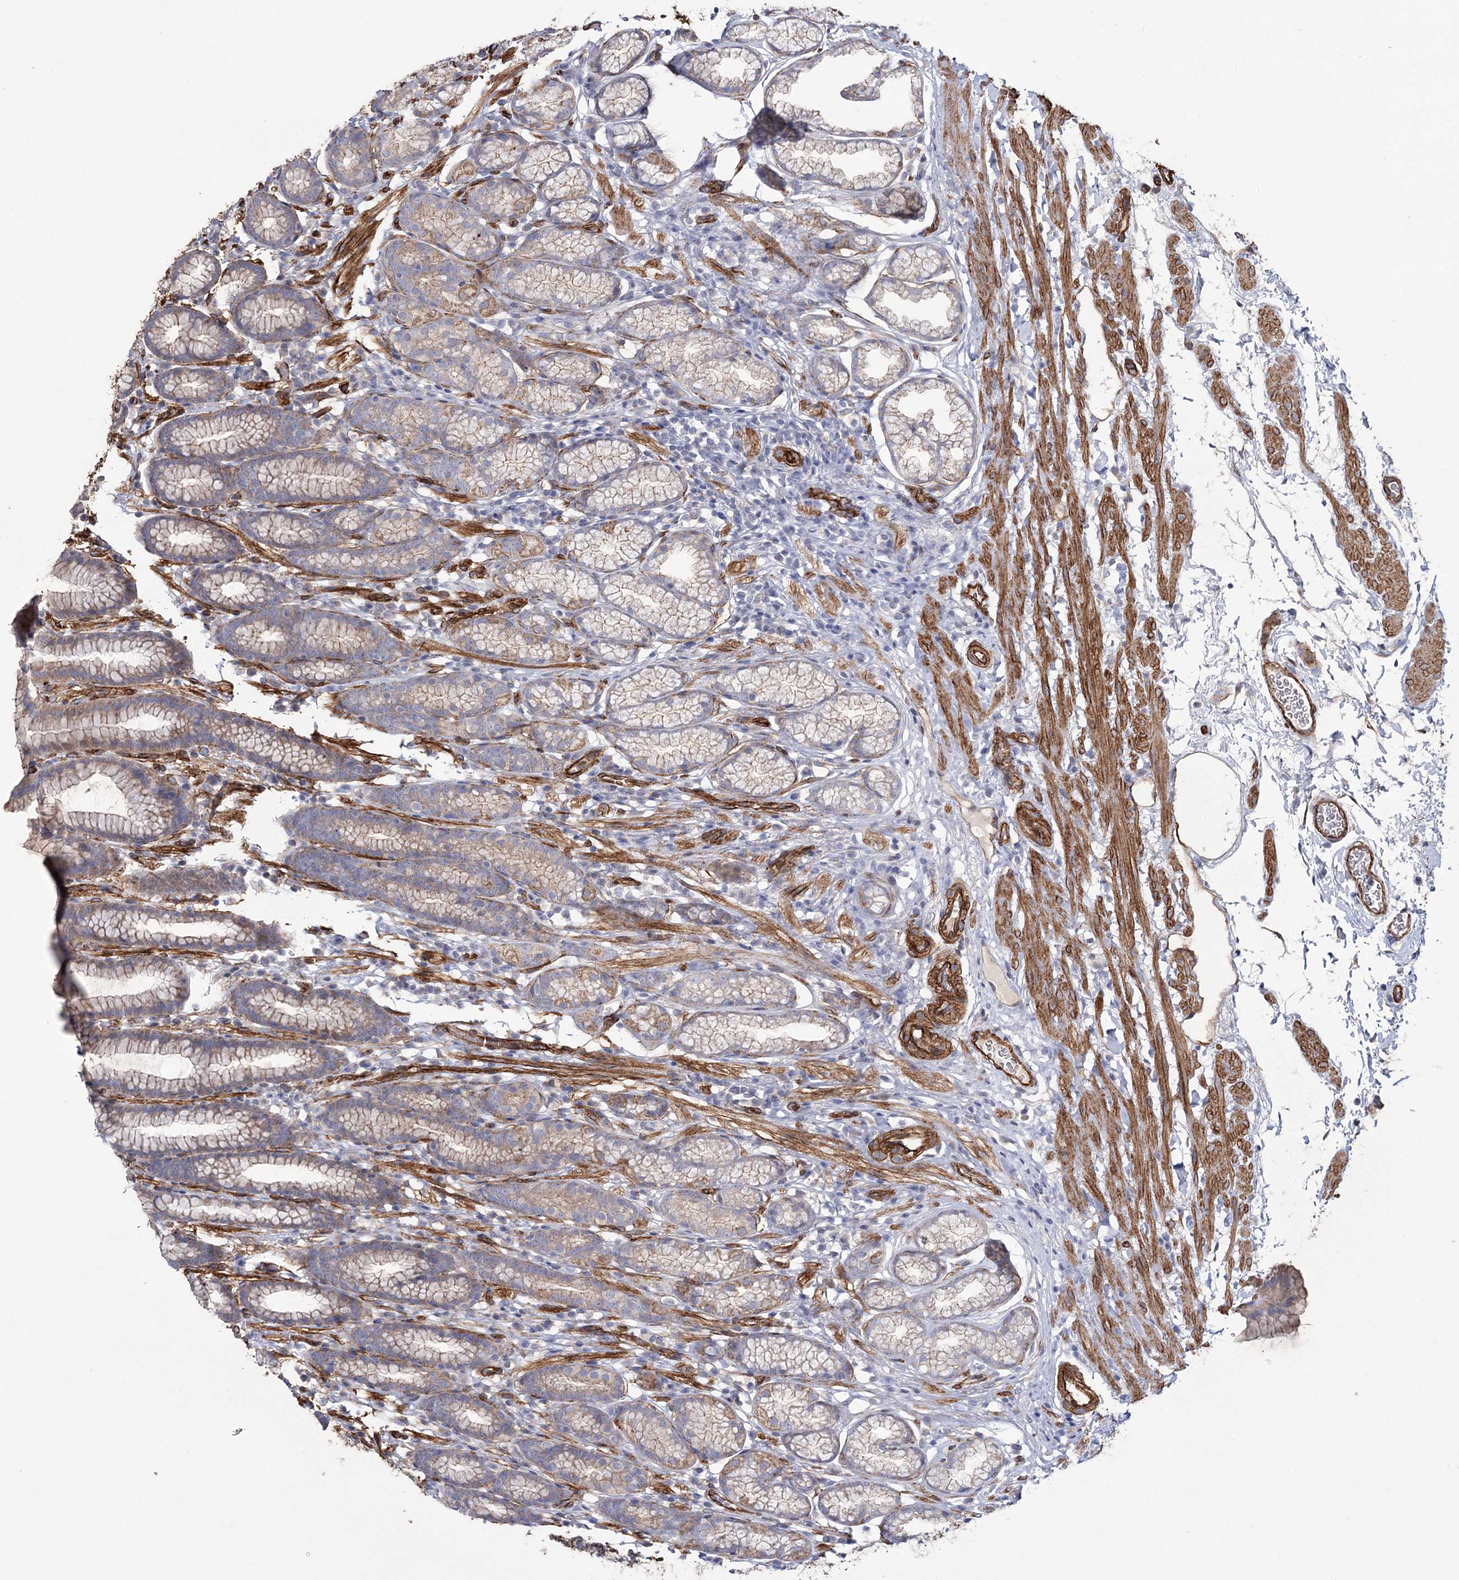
{"staining": {"intensity": "moderate", "quantity": "25%-75%", "location": "cytoplasmic/membranous"}, "tissue": "stomach", "cell_type": "Glandular cells", "image_type": "normal", "snomed": [{"axis": "morphology", "description": "Normal tissue, NOS"}, {"axis": "topography", "description": "Stomach"}], "caption": "IHC histopathology image of benign stomach stained for a protein (brown), which exhibits medium levels of moderate cytoplasmic/membranous expression in about 25%-75% of glandular cells.", "gene": "TMEM164", "patient": {"sex": "male", "age": 42}}